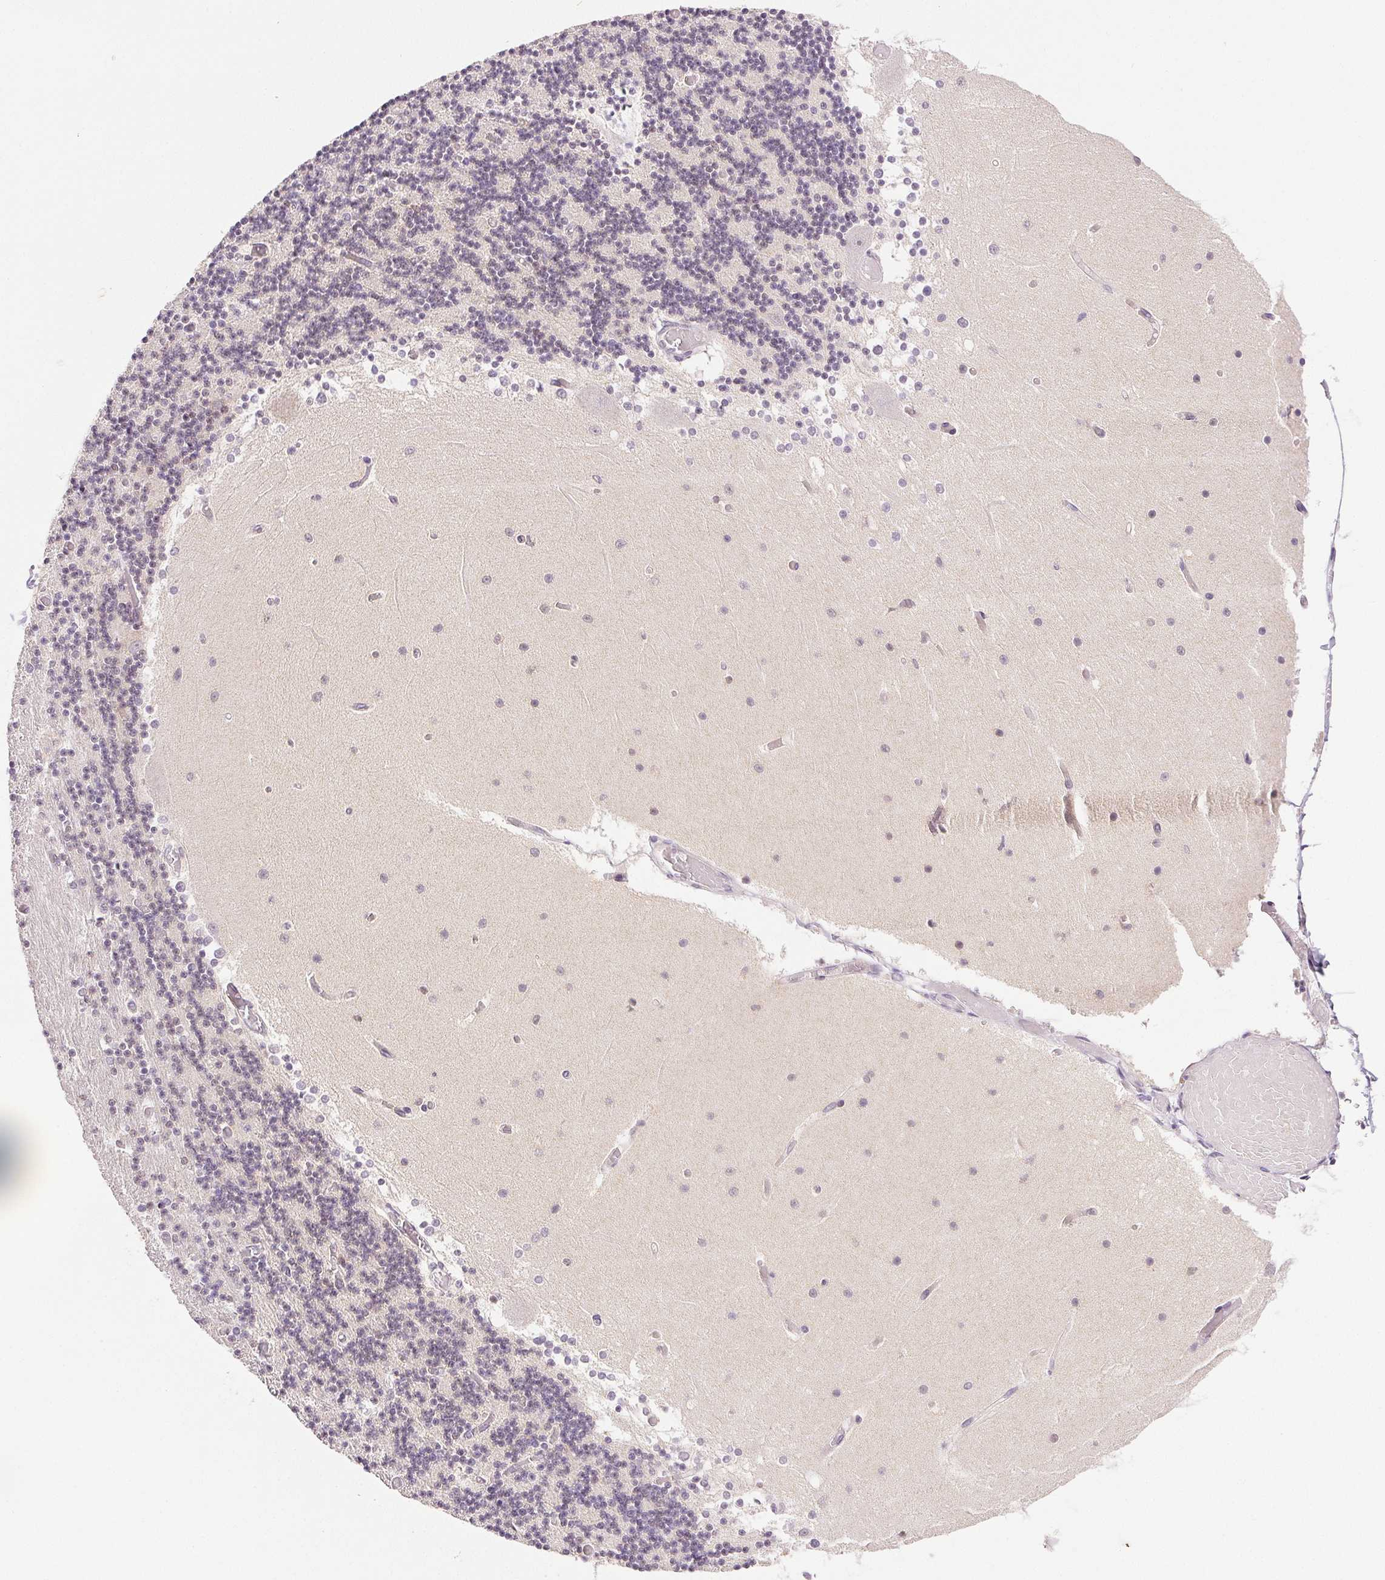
{"staining": {"intensity": "negative", "quantity": "none", "location": "none"}, "tissue": "cerebellum", "cell_type": "Cells in granular layer", "image_type": "normal", "snomed": [{"axis": "morphology", "description": "Normal tissue, NOS"}, {"axis": "topography", "description": "Cerebellum"}], "caption": "High magnification brightfield microscopy of normal cerebellum stained with DAB (brown) and counterstained with hematoxylin (blue): cells in granular layer show no significant expression.", "gene": "PLCB1", "patient": {"sex": "female", "age": 28}}